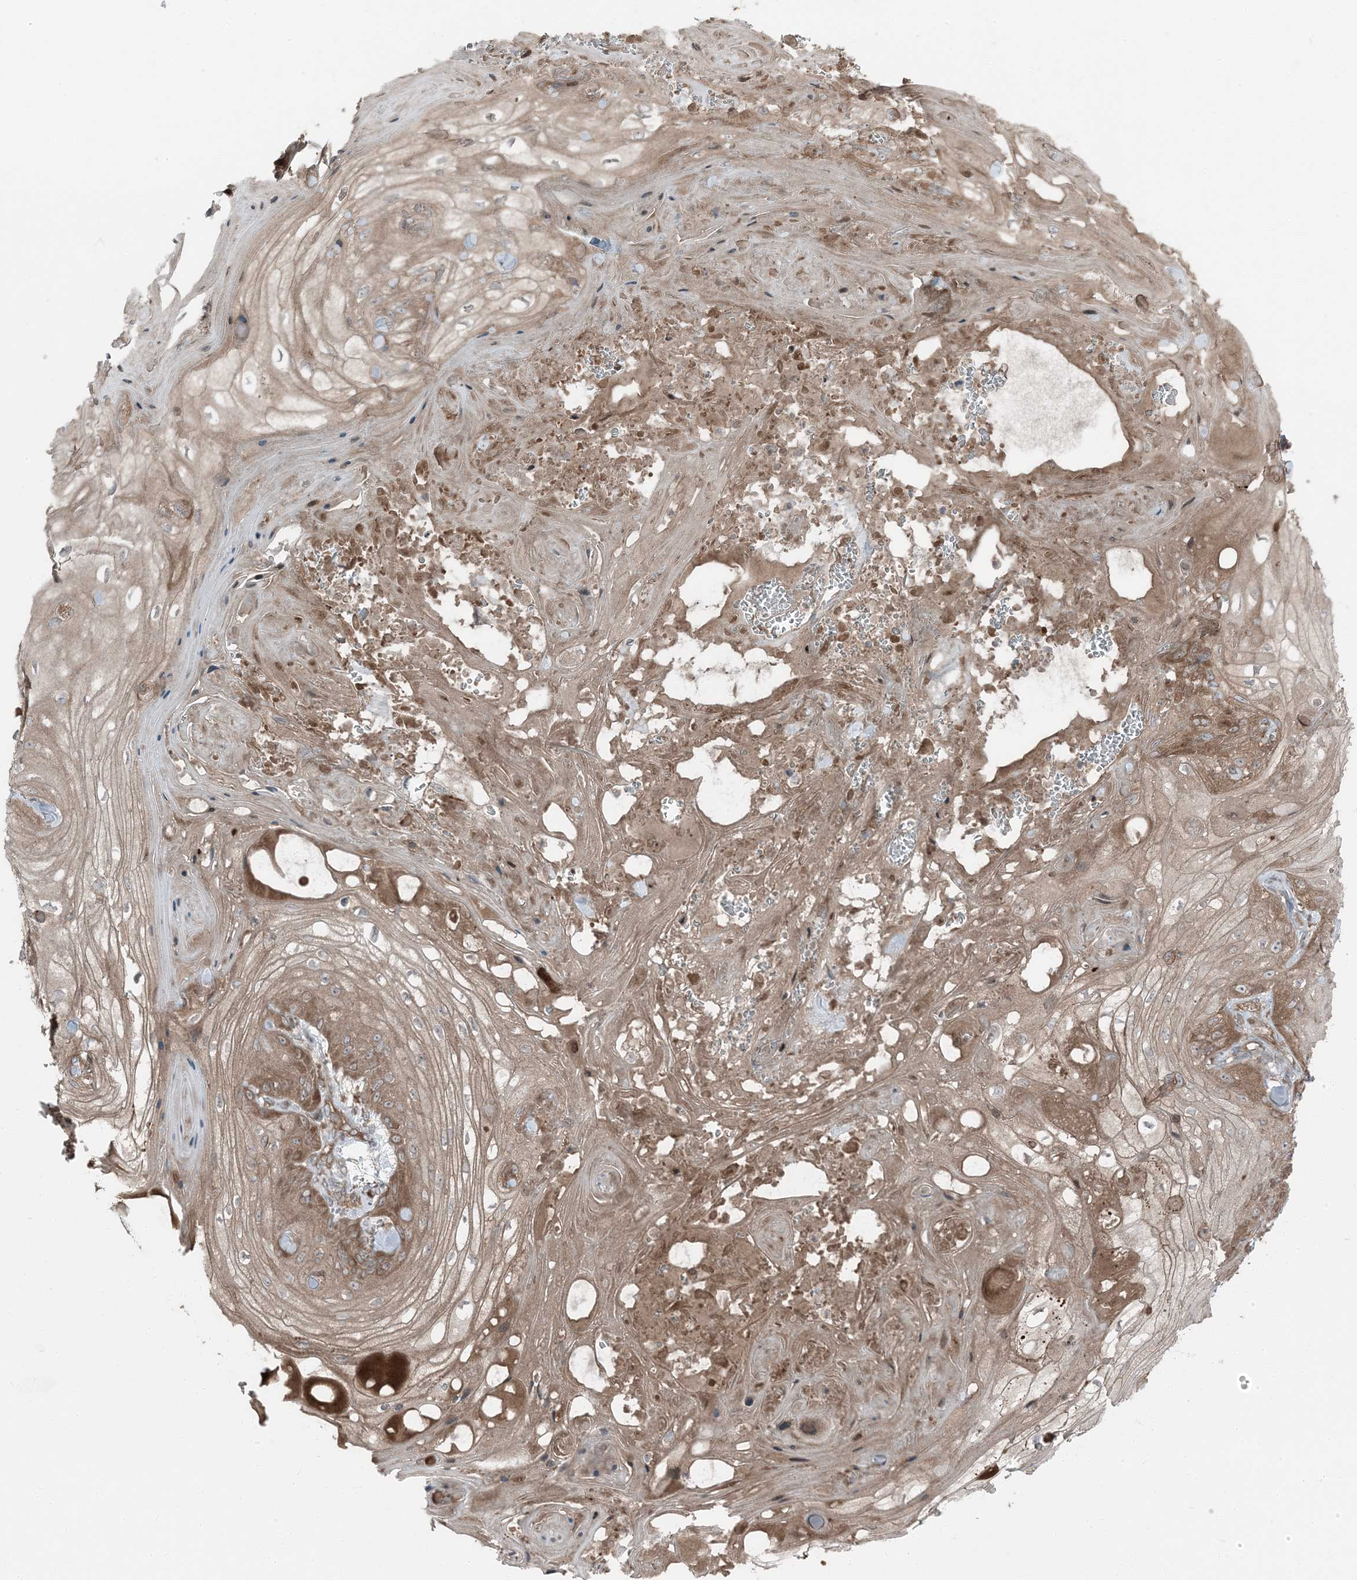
{"staining": {"intensity": "weak", "quantity": "<25%", "location": "cytoplasmic/membranous"}, "tissue": "skin cancer", "cell_type": "Tumor cells", "image_type": "cancer", "snomed": [{"axis": "morphology", "description": "Squamous cell carcinoma, NOS"}, {"axis": "topography", "description": "Skin"}], "caption": "IHC of skin cancer (squamous cell carcinoma) displays no expression in tumor cells.", "gene": "RAB3GAP1", "patient": {"sex": "male", "age": 74}}